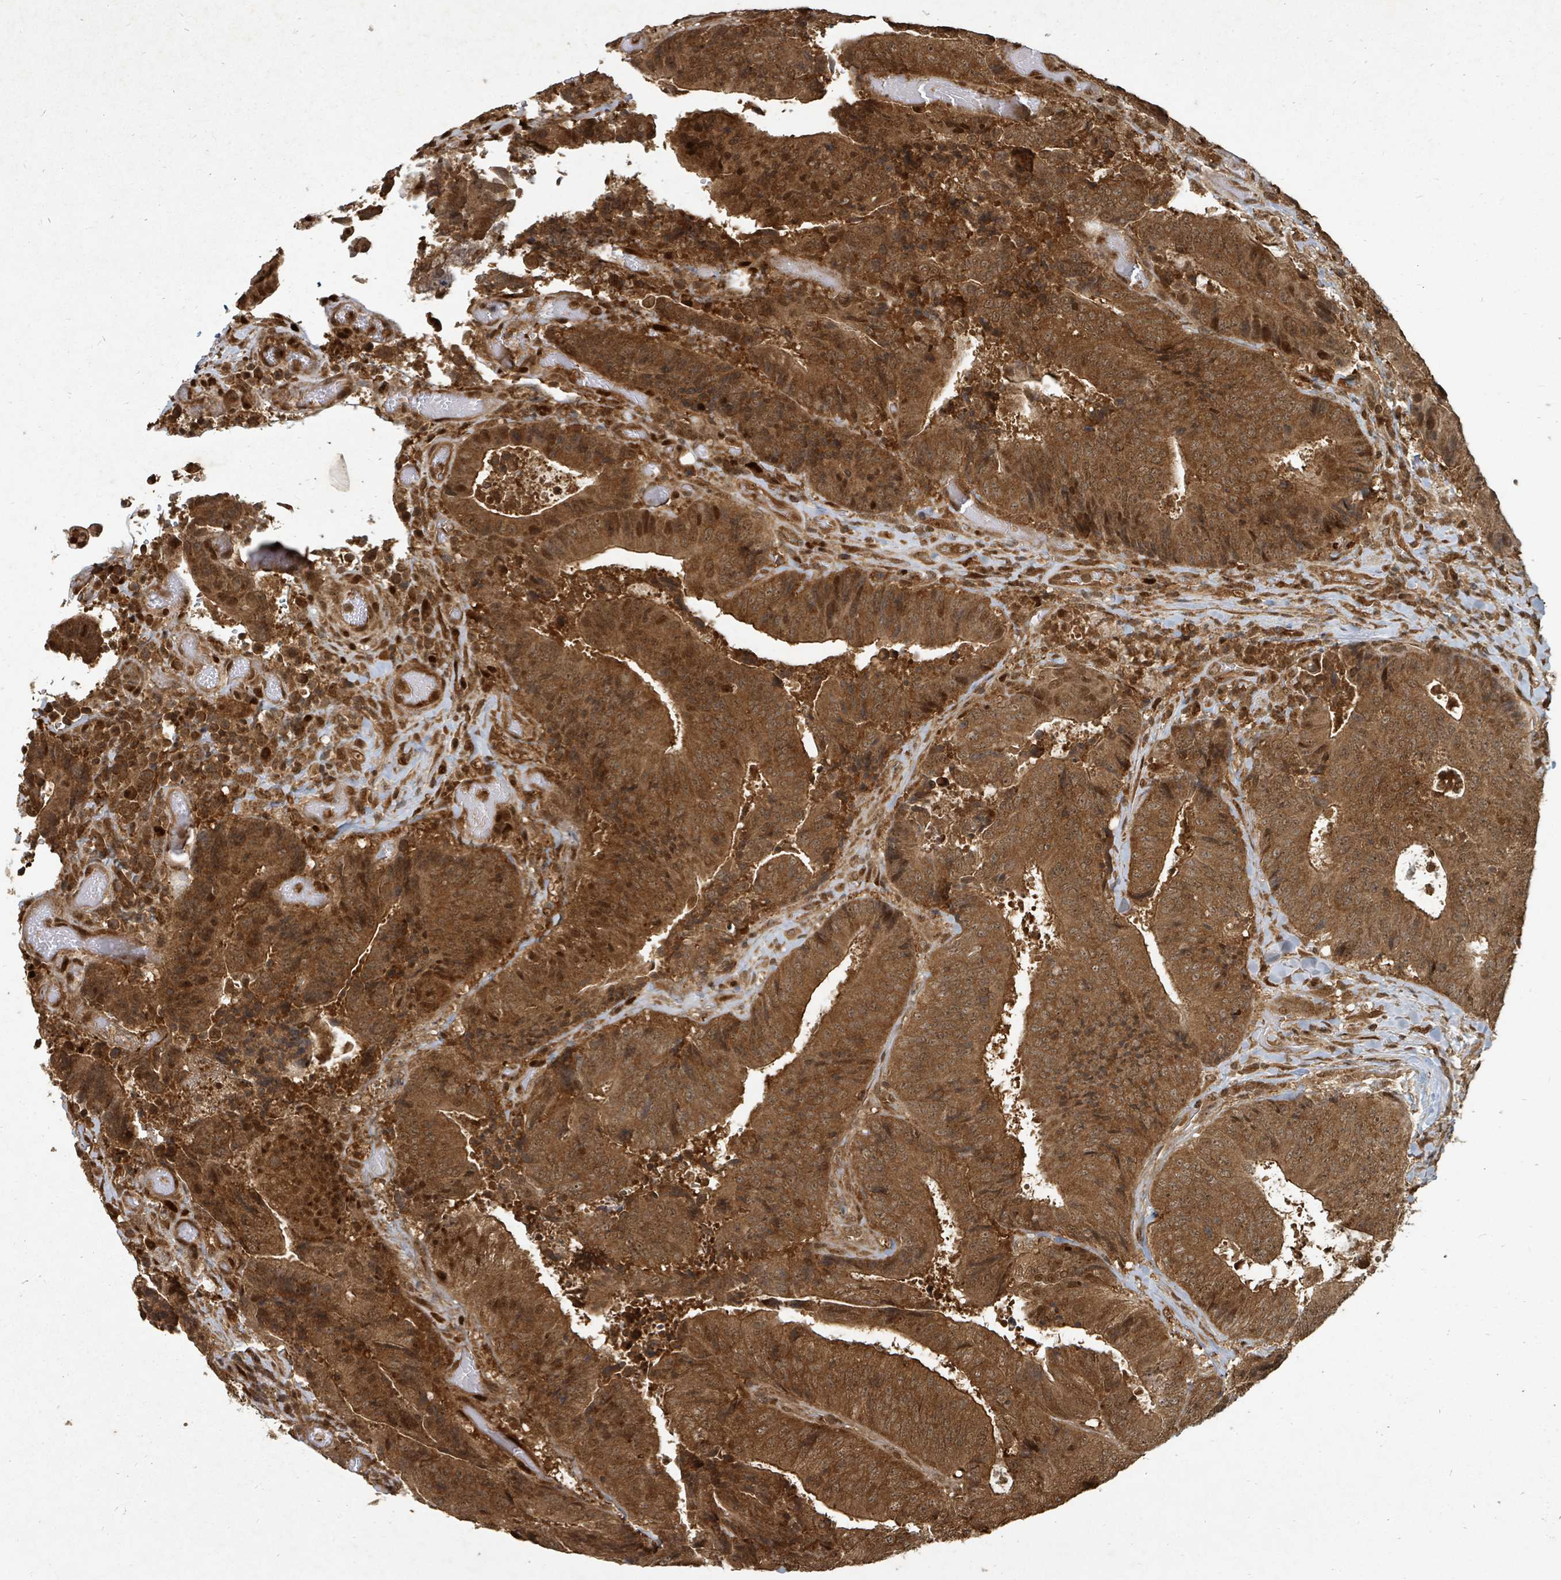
{"staining": {"intensity": "strong", "quantity": ">75%", "location": "cytoplasmic/membranous,nuclear"}, "tissue": "colorectal cancer", "cell_type": "Tumor cells", "image_type": "cancer", "snomed": [{"axis": "morphology", "description": "Adenocarcinoma, NOS"}, {"axis": "topography", "description": "Rectum"}], "caption": "The immunohistochemical stain labels strong cytoplasmic/membranous and nuclear expression in tumor cells of colorectal cancer tissue.", "gene": "KDM4E", "patient": {"sex": "male", "age": 72}}